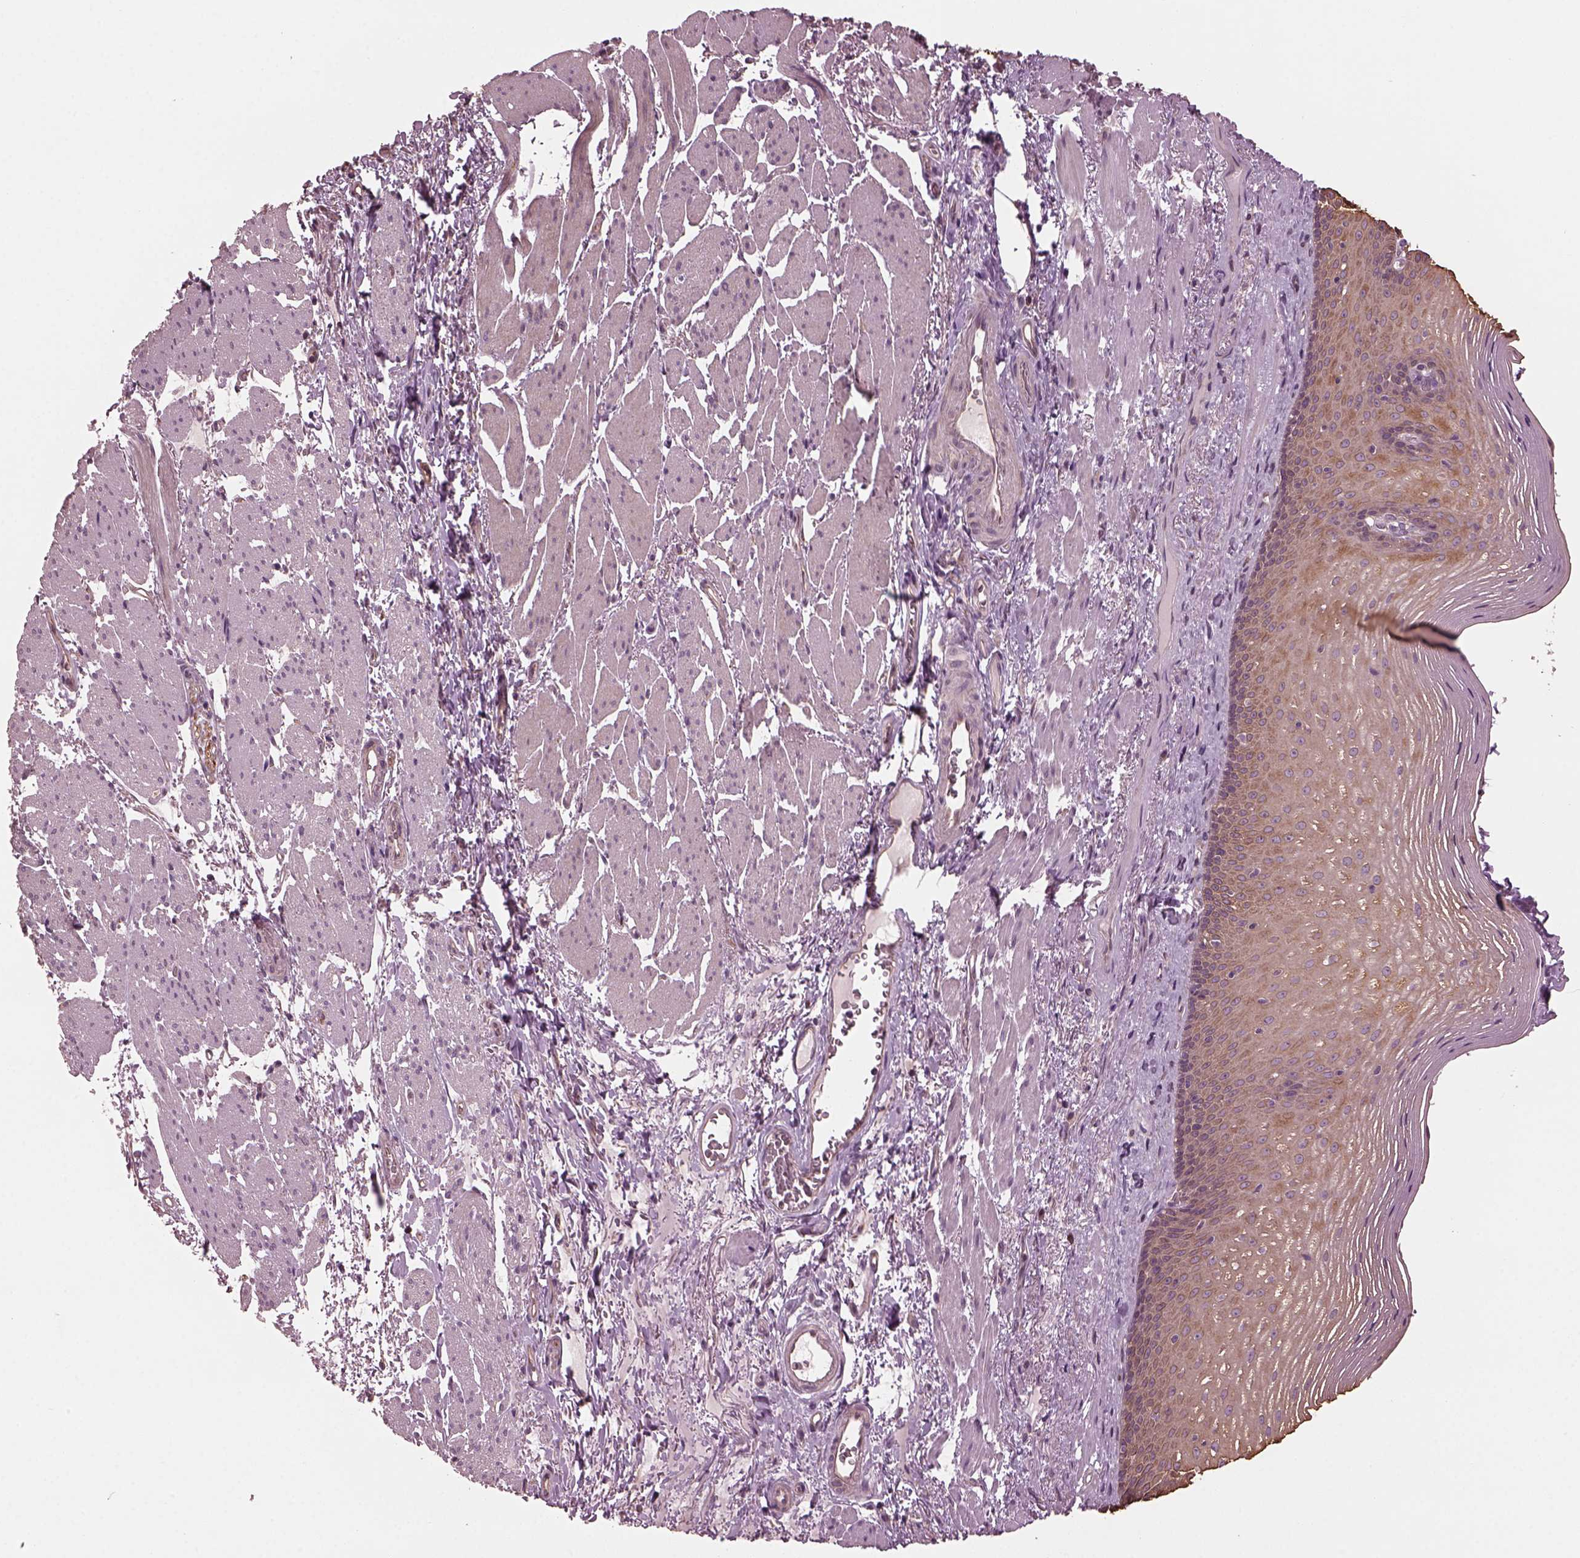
{"staining": {"intensity": "weak", "quantity": ">75%", "location": "cytoplasmic/membranous"}, "tissue": "esophagus", "cell_type": "Squamous epithelial cells", "image_type": "normal", "snomed": [{"axis": "morphology", "description": "Normal tissue, NOS"}, {"axis": "topography", "description": "Esophagus"}], "caption": "This photomicrograph shows immunohistochemistry (IHC) staining of benign esophagus, with low weak cytoplasmic/membranous expression in about >75% of squamous epithelial cells.", "gene": "RUFY3", "patient": {"sex": "male", "age": 76}}